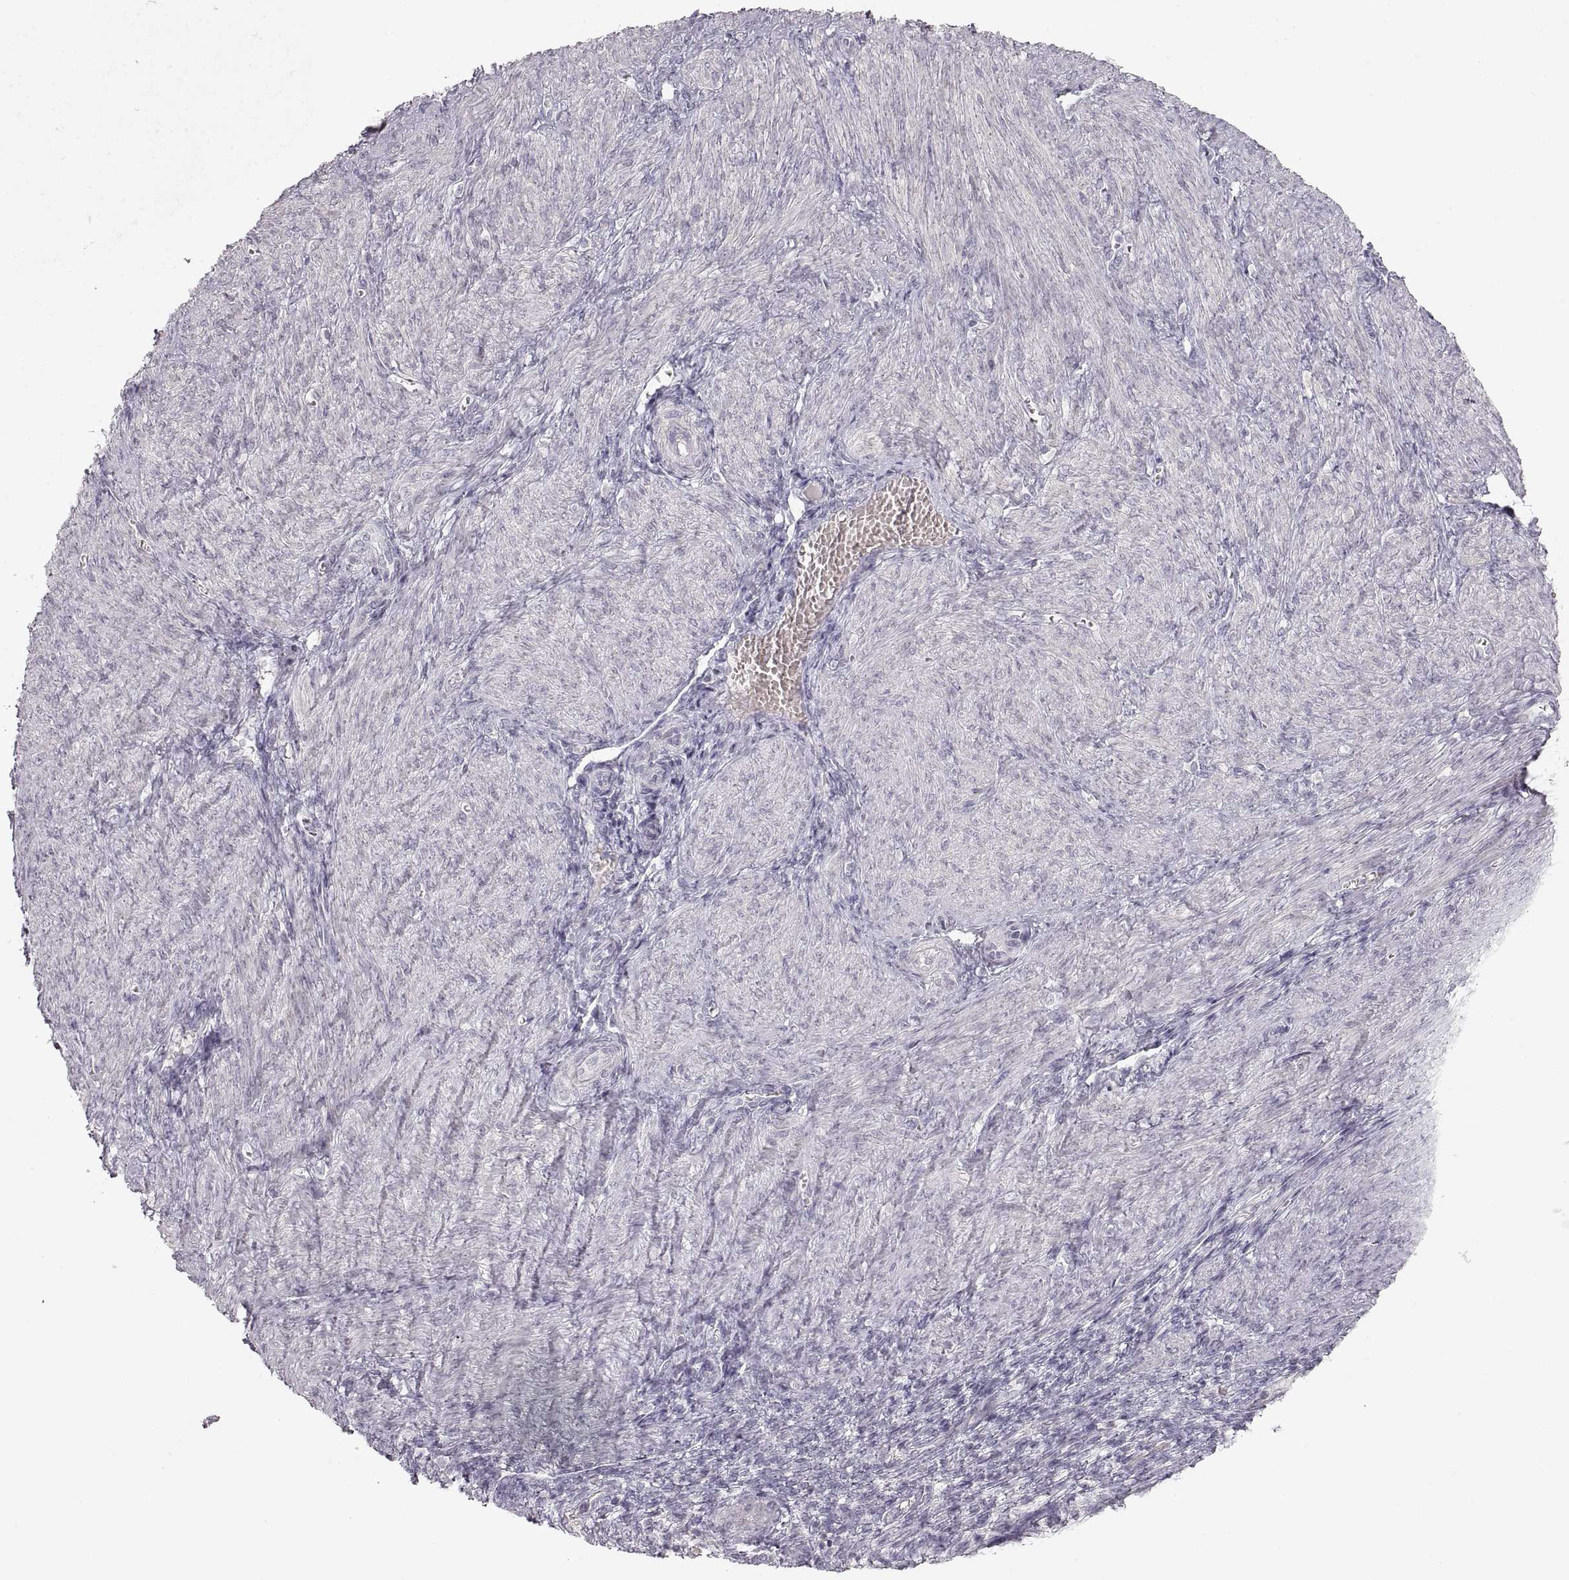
{"staining": {"intensity": "negative", "quantity": "none", "location": "none"}, "tissue": "endometrium", "cell_type": "Cells in endometrial stroma", "image_type": "normal", "snomed": [{"axis": "morphology", "description": "Normal tissue, NOS"}, {"axis": "topography", "description": "Endometrium"}], "caption": "Protein analysis of normal endometrium demonstrates no significant positivity in cells in endometrial stroma. (DAB (3,3'-diaminobenzidine) IHC visualized using brightfield microscopy, high magnification).", "gene": "PCSK2", "patient": {"sex": "female", "age": 43}}